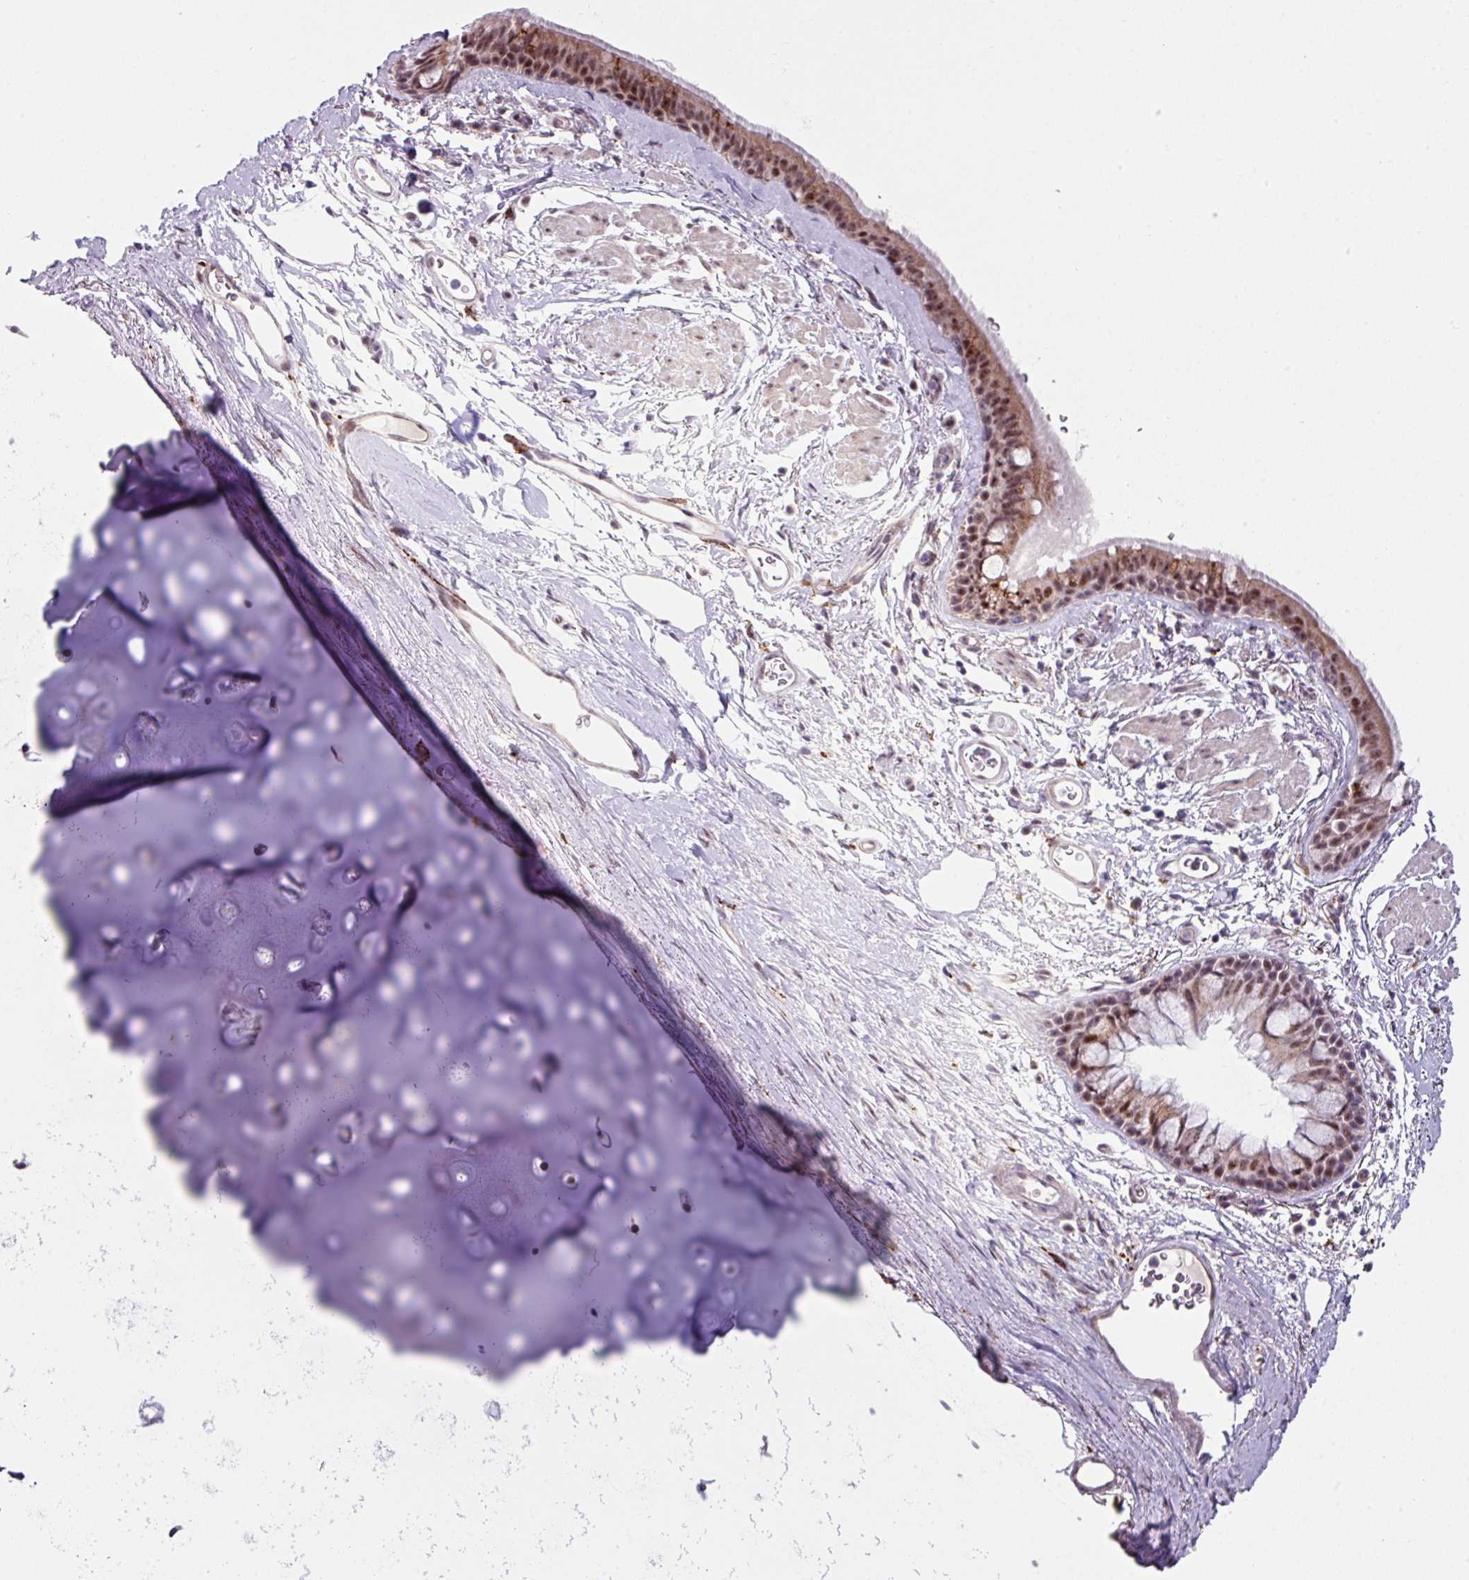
{"staining": {"intensity": "moderate", "quantity": "25%-75%", "location": "cytoplasmic/membranous,nuclear"}, "tissue": "bronchus", "cell_type": "Respiratory epithelial cells", "image_type": "normal", "snomed": [{"axis": "morphology", "description": "Normal tissue, NOS"}, {"axis": "topography", "description": "Lymph node"}, {"axis": "topography", "description": "Cartilage tissue"}, {"axis": "topography", "description": "Bronchus"}], "caption": "IHC histopathology image of unremarkable bronchus: human bronchus stained using immunohistochemistry shows medium levels of moderate protein expression localized specifically in the cytoplasmic/membranous,nuclear of respiratory epithelial cells, appearing as a cytoplasmic/membranous,nuclear brown color.", "gene": "BMS1", "patient": {"sex": "female", "age": 70}}